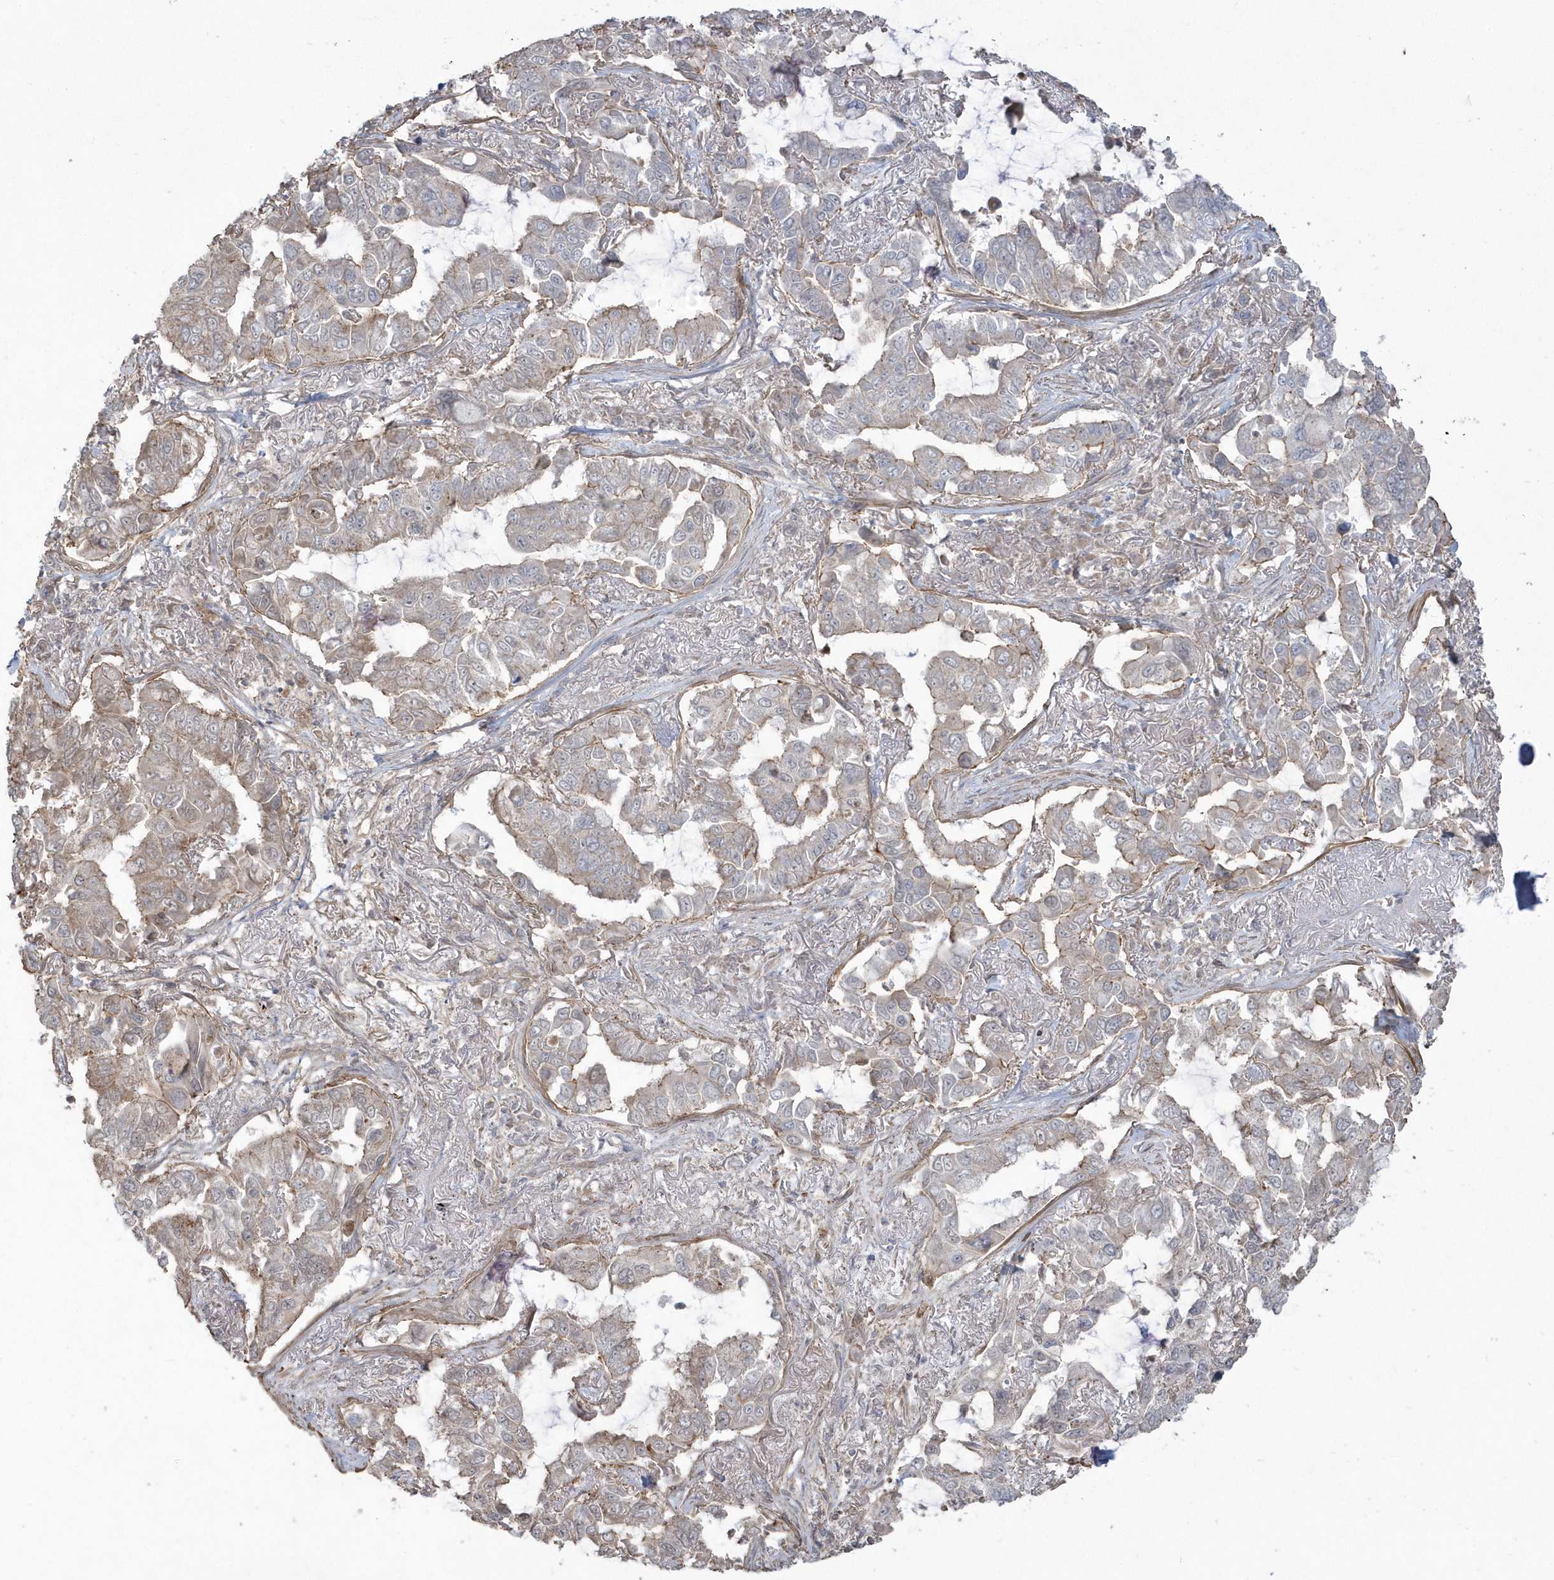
{"staining": {"intensity": "negative", "quantity": "none", "location": "none"}, "tissue": "lung cancer", "cell_type": "Tumor cells", "image_type": "cancer", "snomed": [{"axis": "morphology", "description": "Adenocarcinoma, NOS"}, {"axis": "topography", "description": "Lung"}], "caption": "IHC histopathology image of human lung cancer (adenocarcinoma) stained for a protein (brown), which exhibits no expression in tumor cells.", "gene": "ARMC8", "patient": {"sex": "male", "age": 64}}